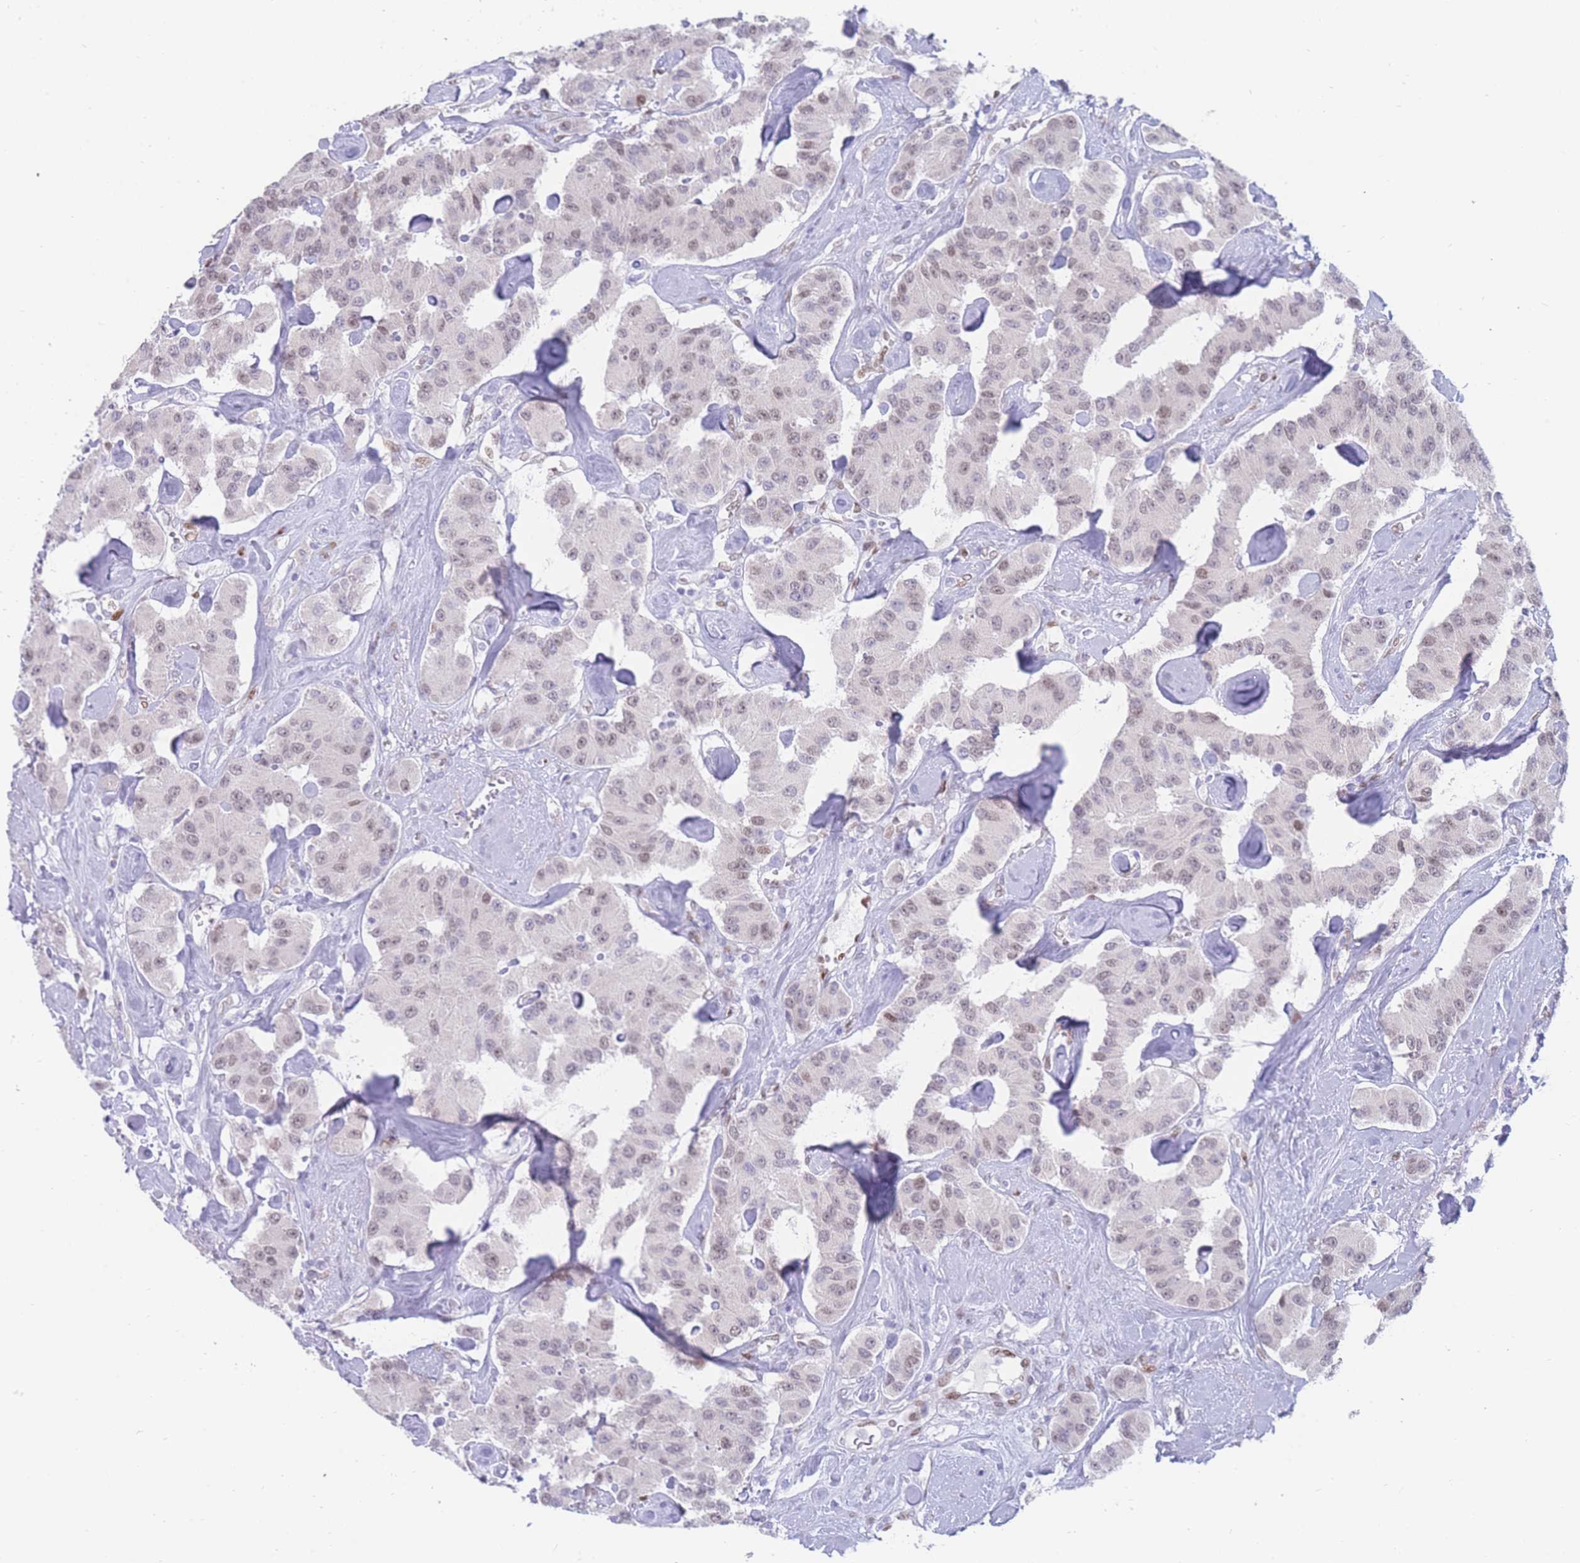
{"staining": {"intensity": "weak", "quantity": "25%-75%", "location": "nuclear"}, "tissue": "carcinoid", "cell_type": "Tumor cells", "image_type": "cancer", "snomed": [{"axis": "morphology", "description": "Carcinoid, malignant, NOS"}, {"axis": "topography", "description": "Pancreas"}], "caption": "A brown stain shows weak nuclear expression of a protein in malignant carcinoid tumor cells.", "gene": "PSMB5", "patient": {"sex": "male", "age": 41}}